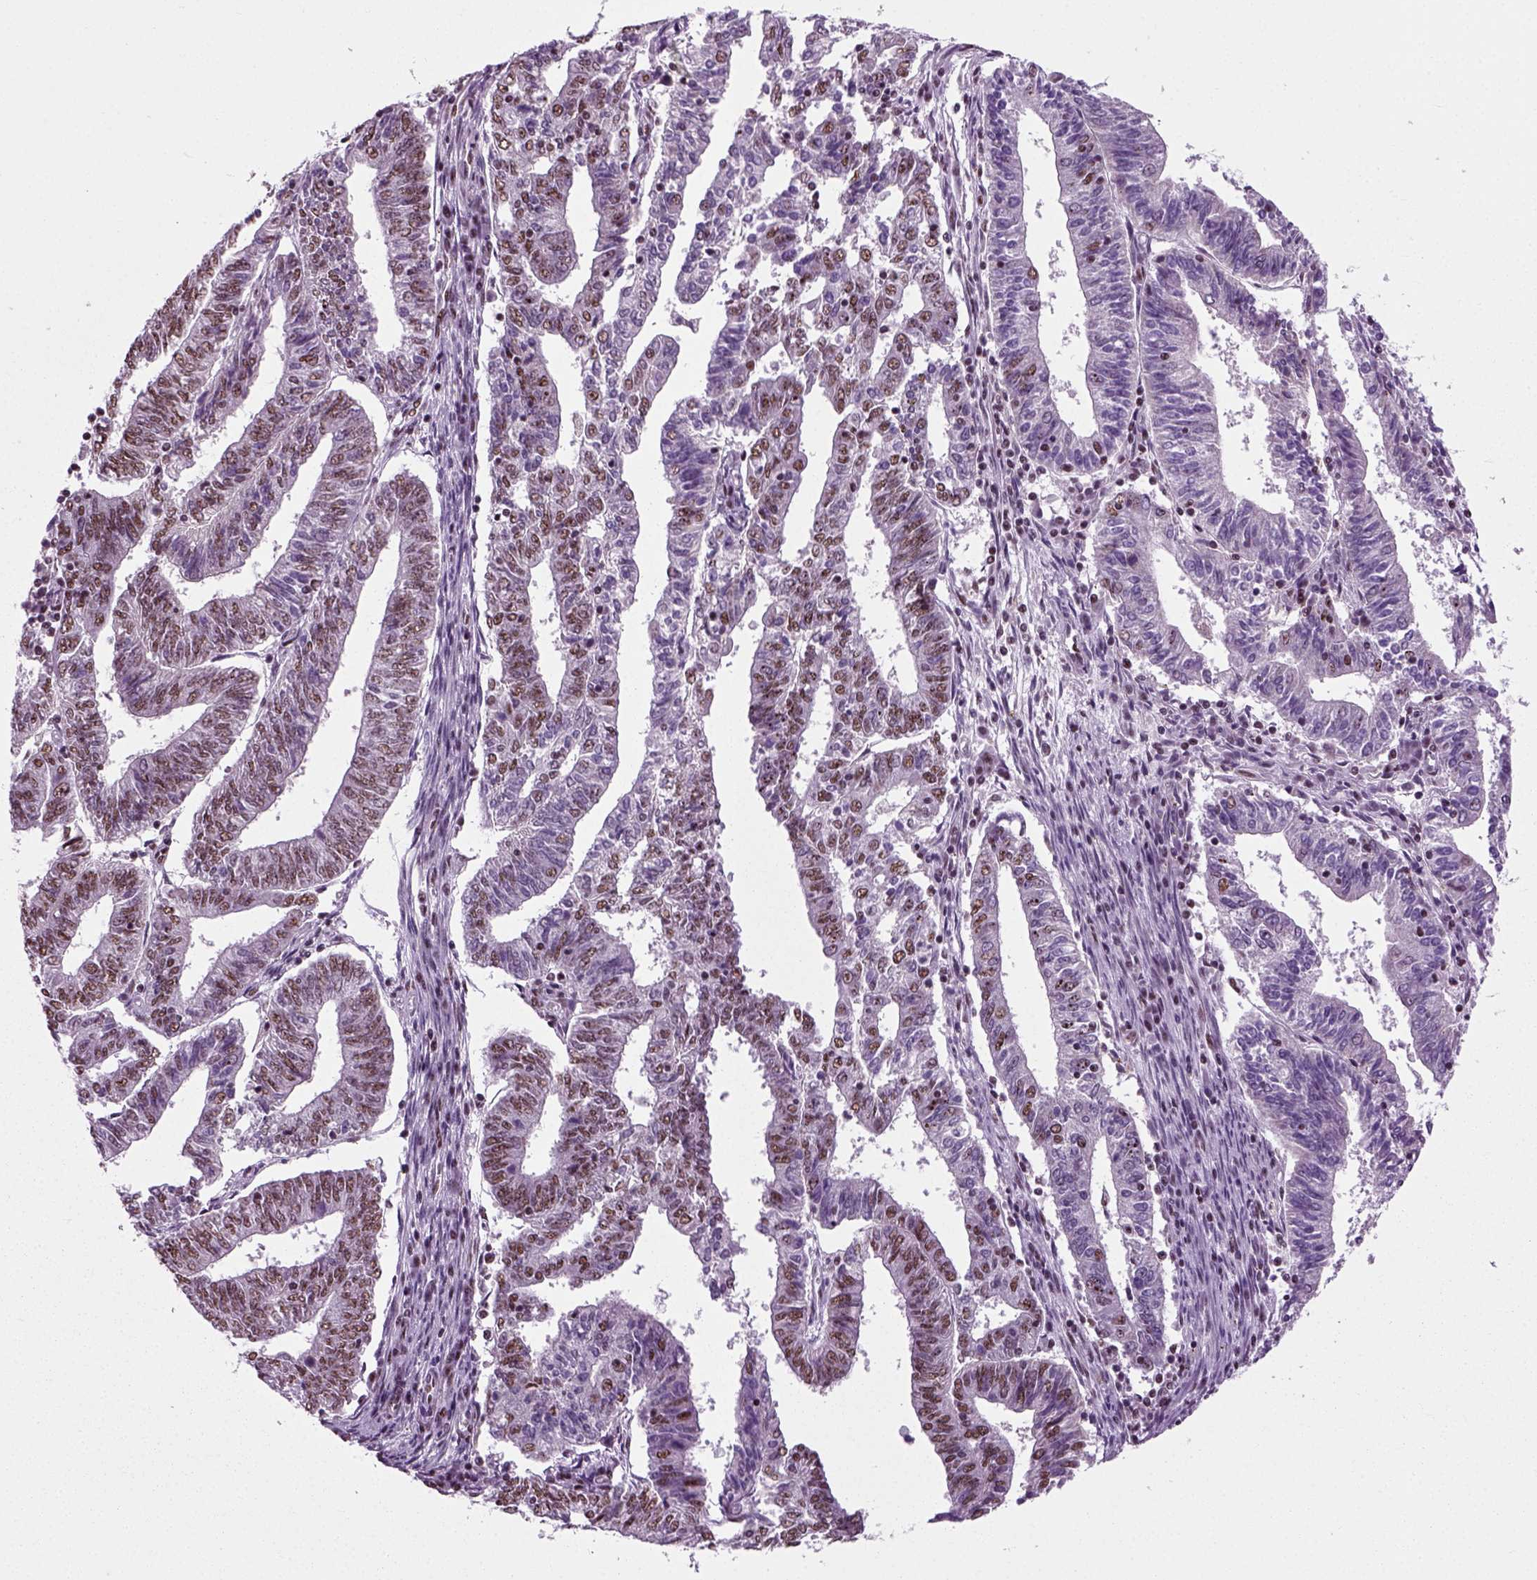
{"staining": {"intensity": "moderate", "quantity": "<25%", "location": "nuclear"}, "tissue": "endometrial cancer", "cell_type": "Tumor cells", "image_type": "cancer", "snomed": [{"axis": "morphology", "description": "Adenocarcinoma, NOS"}, {"axis": "topography", "description": "Endometrium"}], "caption": "About <25% of tumor cells in human endometrial cancer reveal moderate nuclear protein positivity as visualized by brown immunohistochemical staining.", "gene": "RCOR3", "patient": {"sex": "female", "age": 82}}